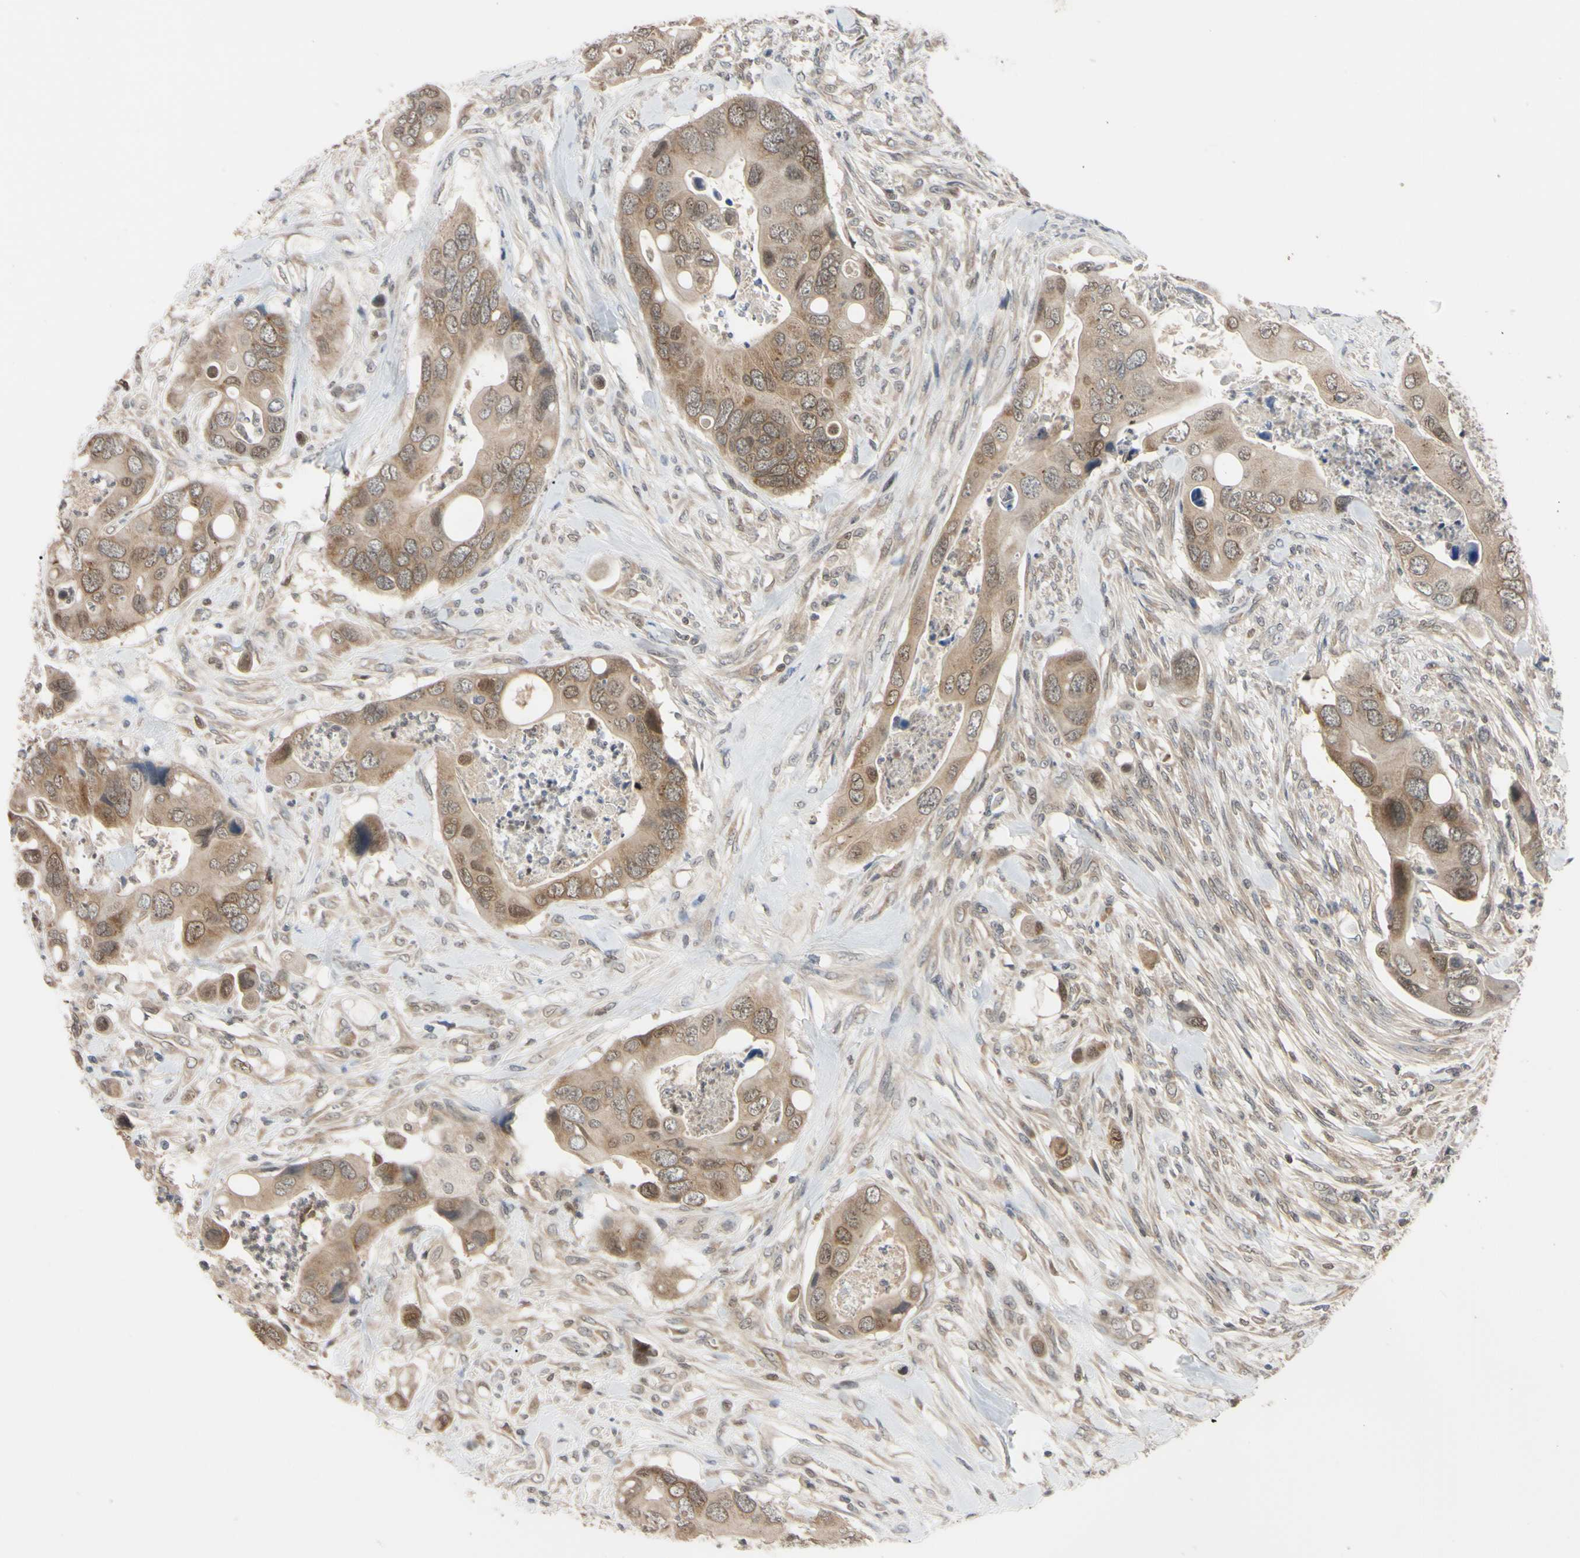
{"staining": {"intensity": "weak", "quantity": ">75%", "location": "cytoplasmic/membranous,nuclear"}, "tissue": "colorectal cancer", "cell_type": "Tumor cells", "image_type": "cancer", "snomed": [{"axis": "morphology", "description": "Adenocarcinoma, NOS"}, {"axis": "topography", "description": "Rectum"}], "caption": "IHC histopathology image of neoplastic tissue: human colorectal cancer (adenocarcinoma) stained using immunohistochemistry shows low levels of weak protein expression localized specifically in the cytoplasmic/membranous and nuclear of tumor cells, appearing as a cytoplasmic/membranous and nuclear brown color.", "gene": "UBE2I", "patient": {"sex": "female", "age": 57}}